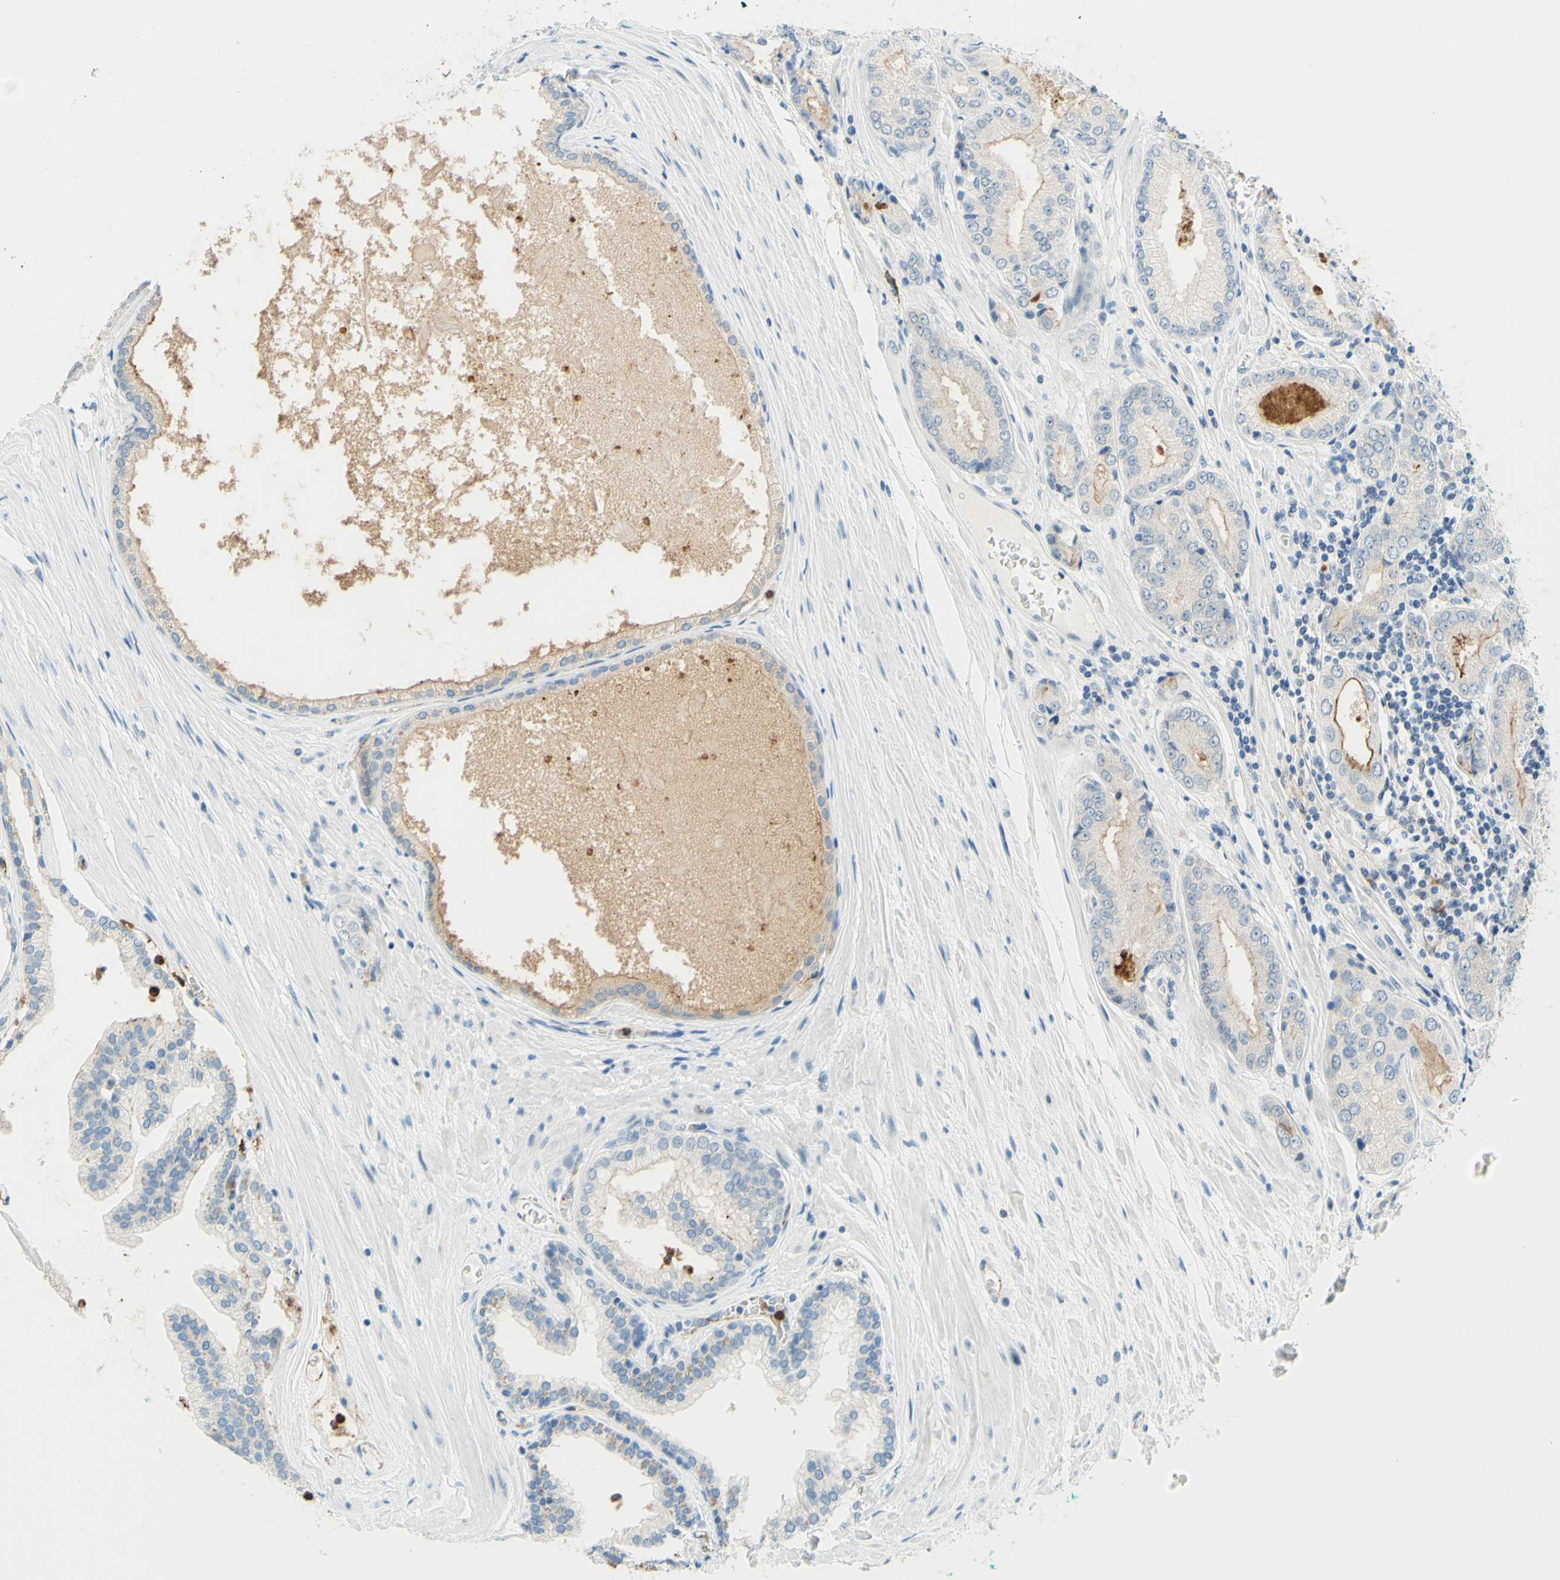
{"staining": {"intensity": "negative", "quantity": "none", "location": "none"}, "tissue": "prostate cancer", "cell_type": "Tumor cells", "image_type": "cancer", "snomed": [{"axis": "morphology", "description": "Adenocarcinoma, High grade"}, {"axis": "topography", "description": "Prostate"}], "caption": "DAB immunohistochemical staining of human prostate cancer demonstrates no significant staining in tumor cells.", "gene": "TREM2", "patient": {"sex": "male", "age": 59}}